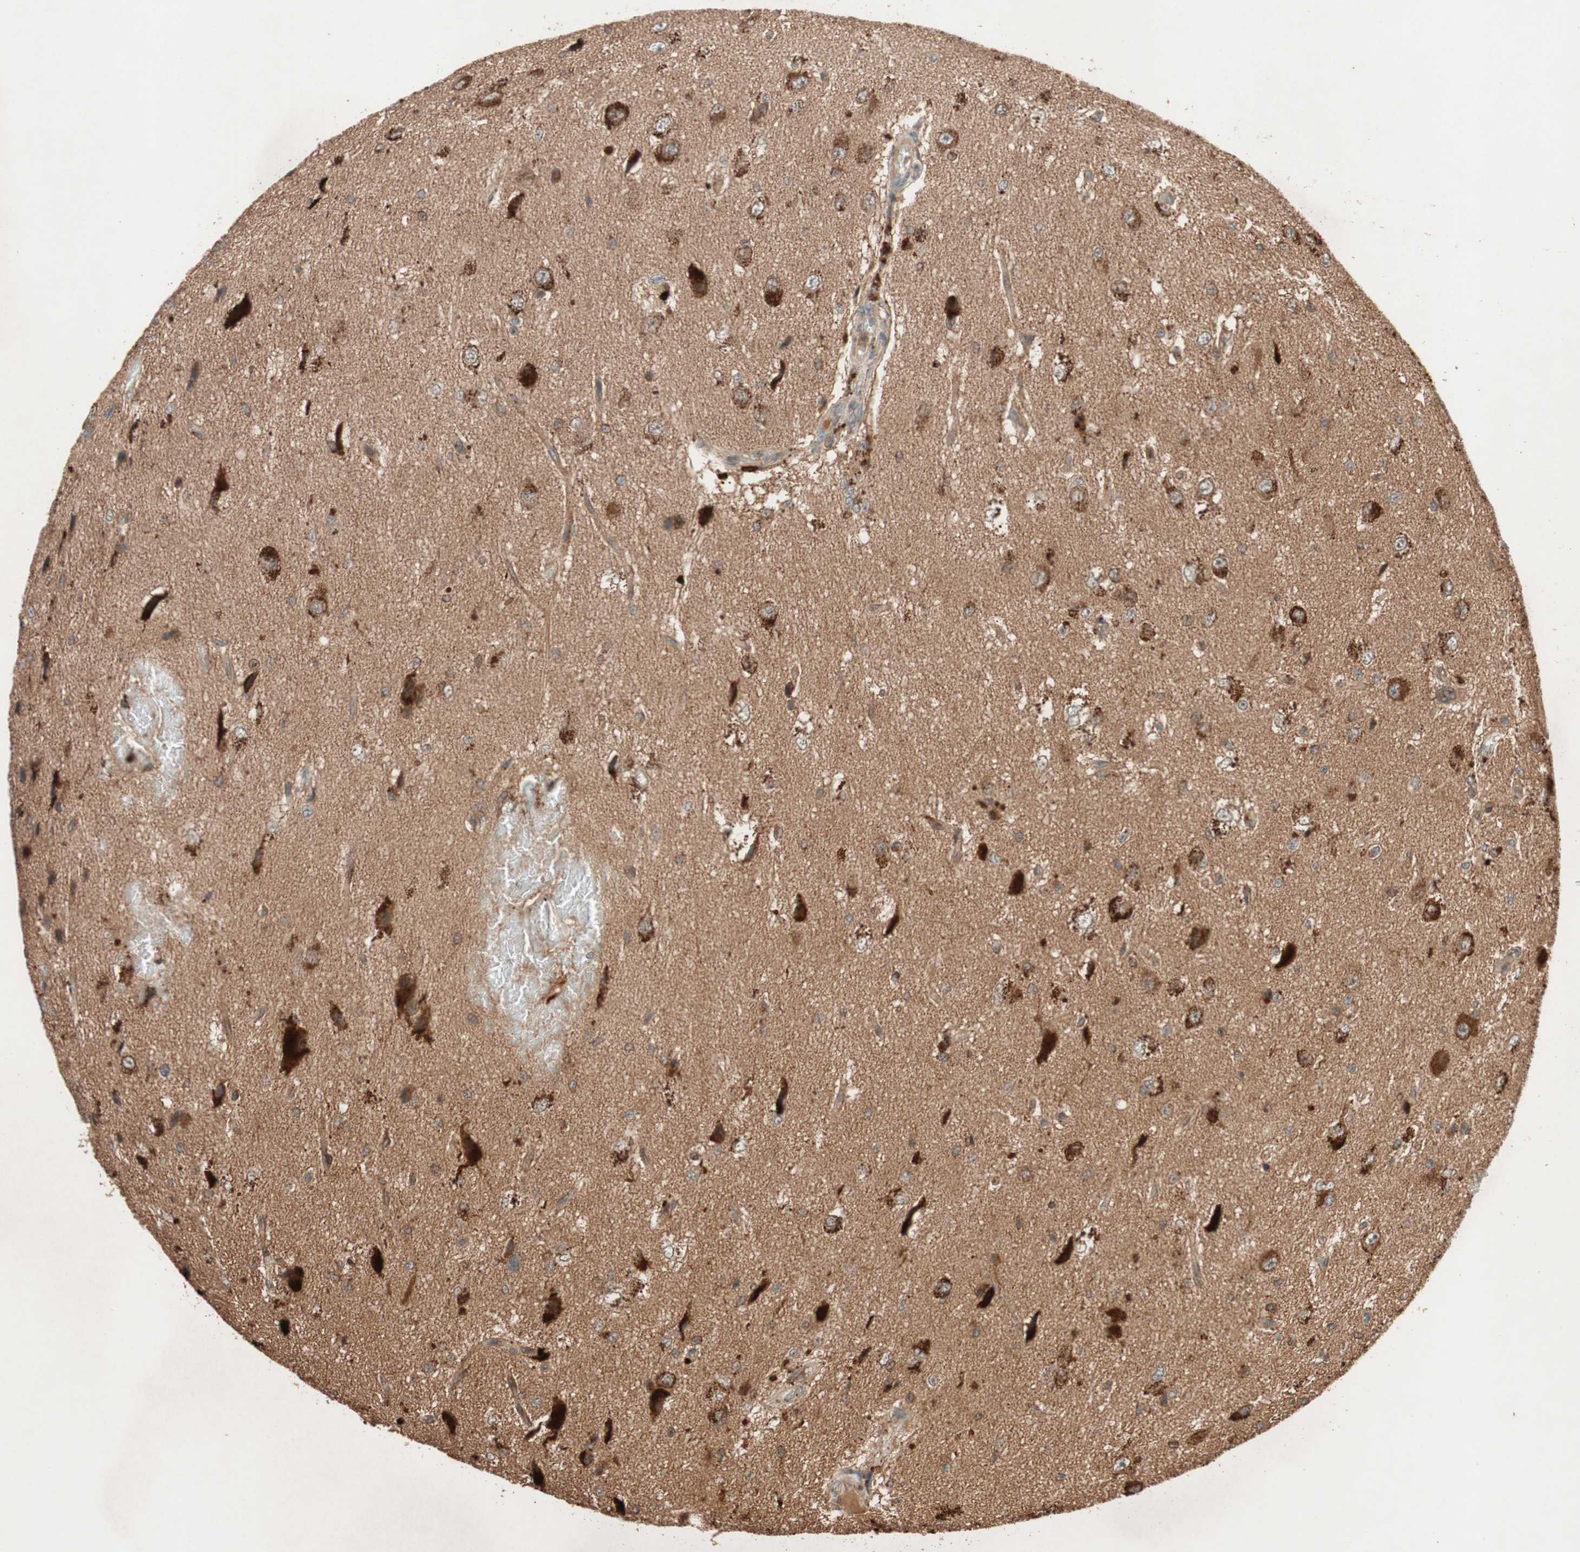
{"staining": {"intensity": "moderate", "quantity": ">75%", "location": "cytoplasmic/membranous"}, "tissue": "glioma", "cell_type": "Tumor cells", "image_type": "cancer", "snomed": [{"axis": "morphology", "description": "Glioma, malignant, High grade"}, {"axis": "topography", "description": "pancreas cauda"}], "caption": "This photomicrograph shows IHC staining of human glioma, with medium moderate cytoplasmic/membranous staining in approximately >75% of tumor cells.", "gene": "RAB1A", "patient": {"sex": "male", "age": 60}}